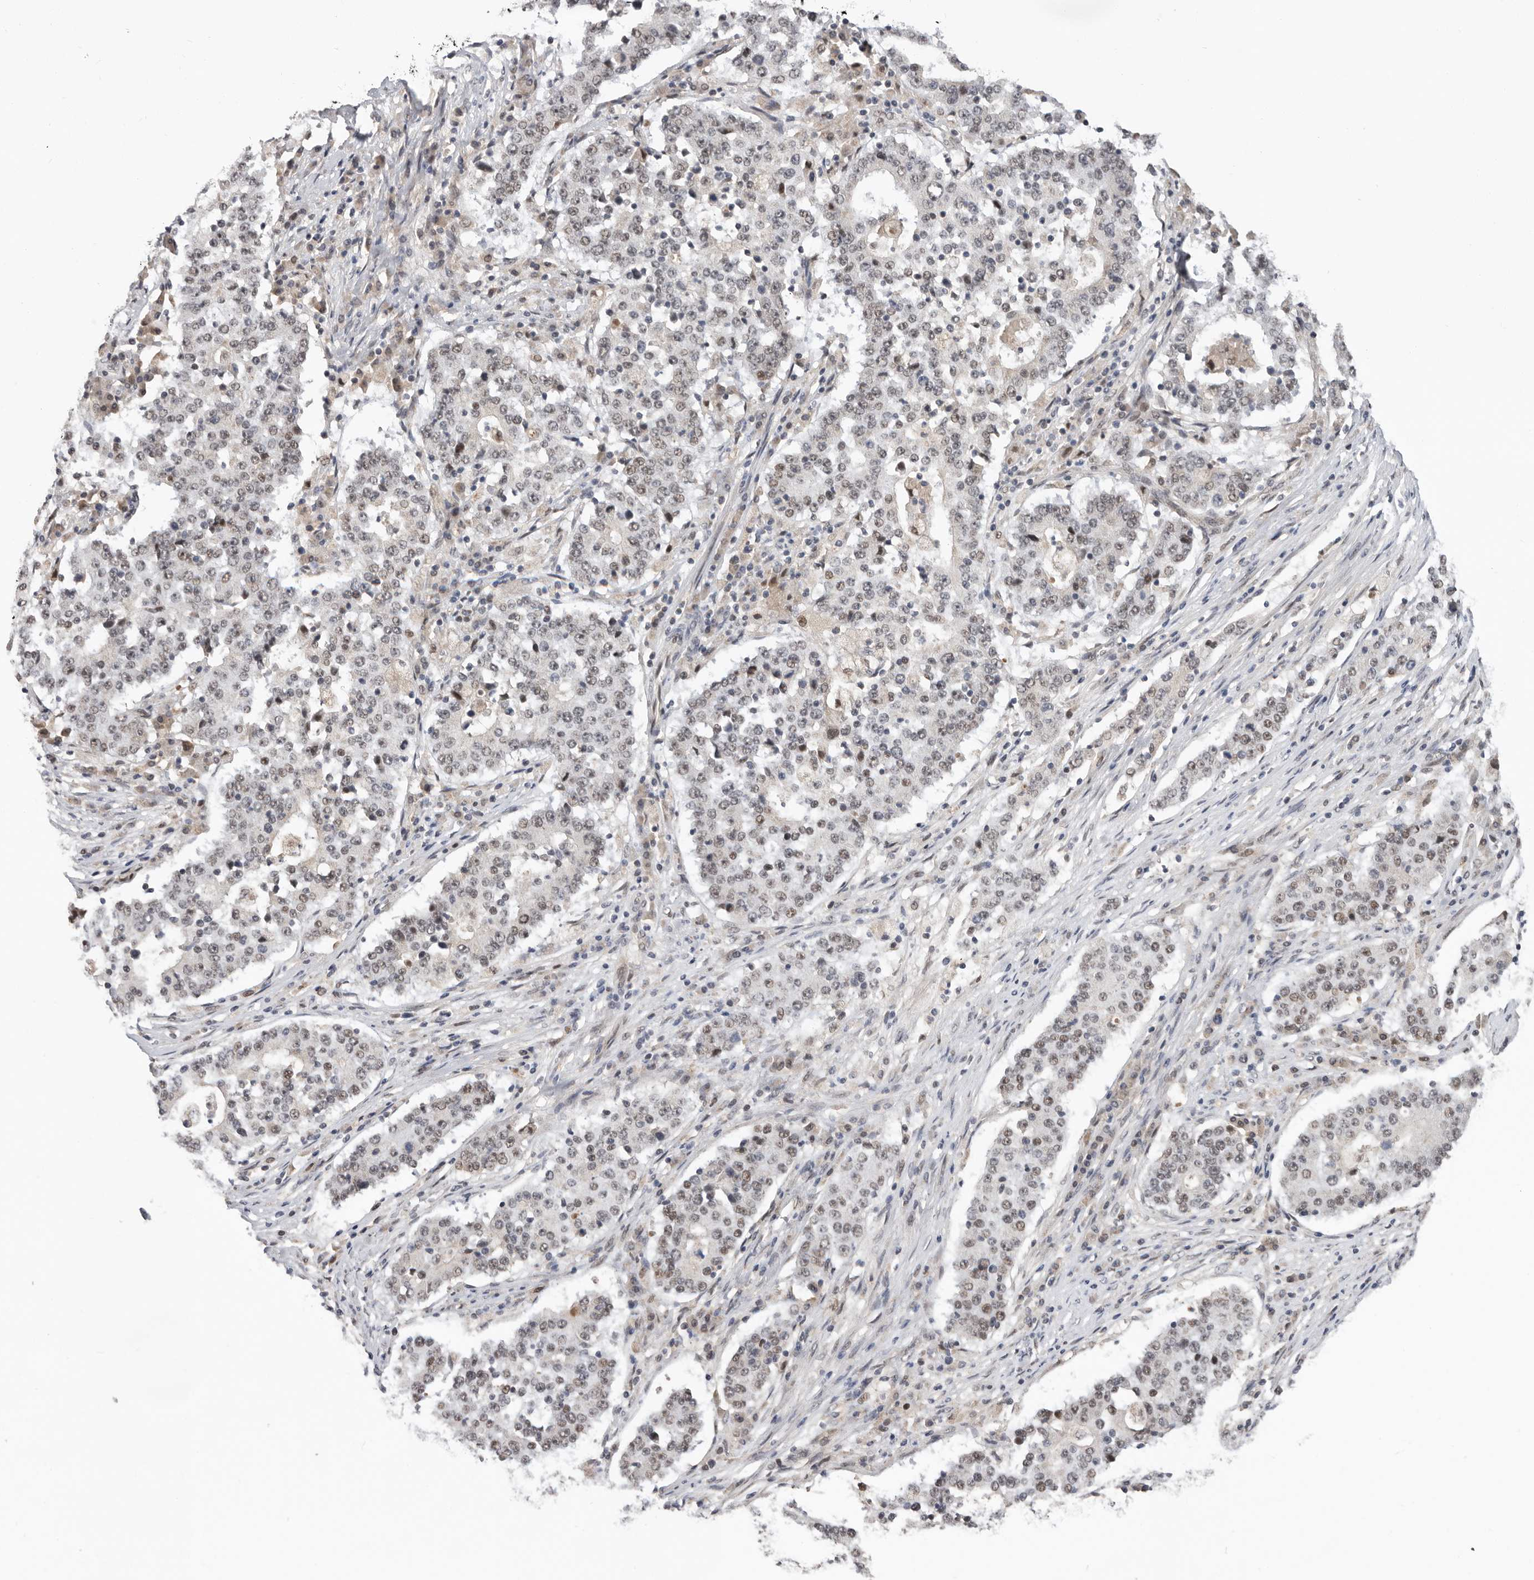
{"staining": {"intensity": "weak", "quantity": "25%-75%", "location": "nuclear"}, "tissue": "stomach cancer", "cell_type": "Tumor cells", "image_type": "cancer", "snomed": [{"axis": "morphology", "description": "Adenocarcinoma, NOS"}, {"axis": "topography", "description": "Stomach"}], "caption": "Tumor cells display low levels of weak nuclear staining in about 25%-75% of cells in stomach adenocarcinoma.", "gene": "BRCA2", "patient": {"sex": "male", "age": 59}}